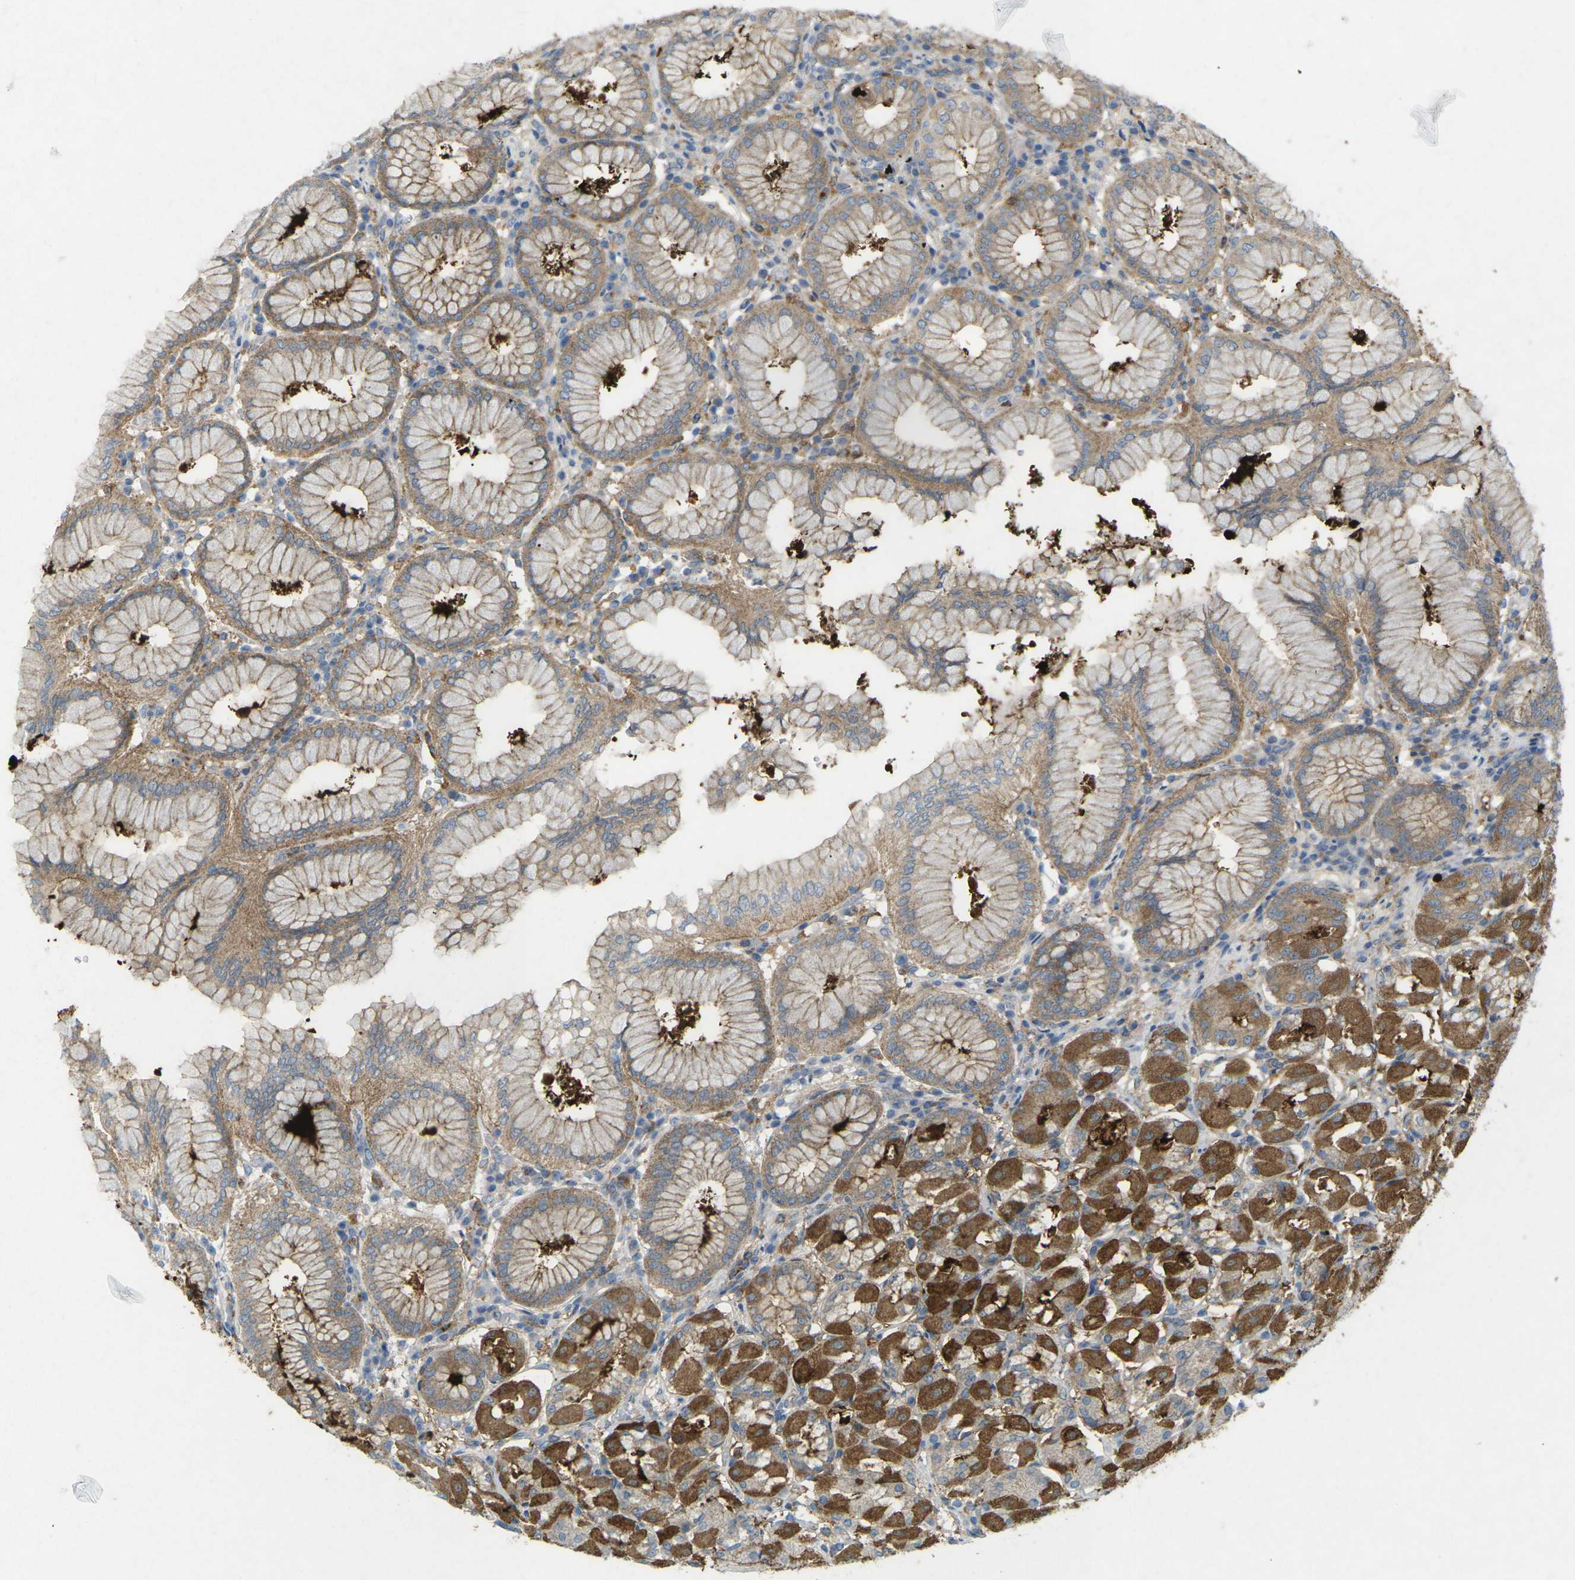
{"staining": {"intensity": "strong", "quantity": "25%-75%", "location": "cytoplasmic/membranous"}, "tissue": "stomach", "cell_type": "Glandular cells", "image_type": "normal", "snomed": [{"axis": "morphology", "description": "Normal tissue, NOS"}, {"axis": "topography", "description": "Stomach"}, {"axis": "topography", "description": "Stomach, lower"}], "caption": "A micrograph of human stomach stained for a protein shows strong cytoplasmic/membranous brown staining in glandular cells. The protein of interest is shown in brown color, while the nuclei are stained blue.", "gene": "STK11", "patient": {"sex": "female", "age": 56}}